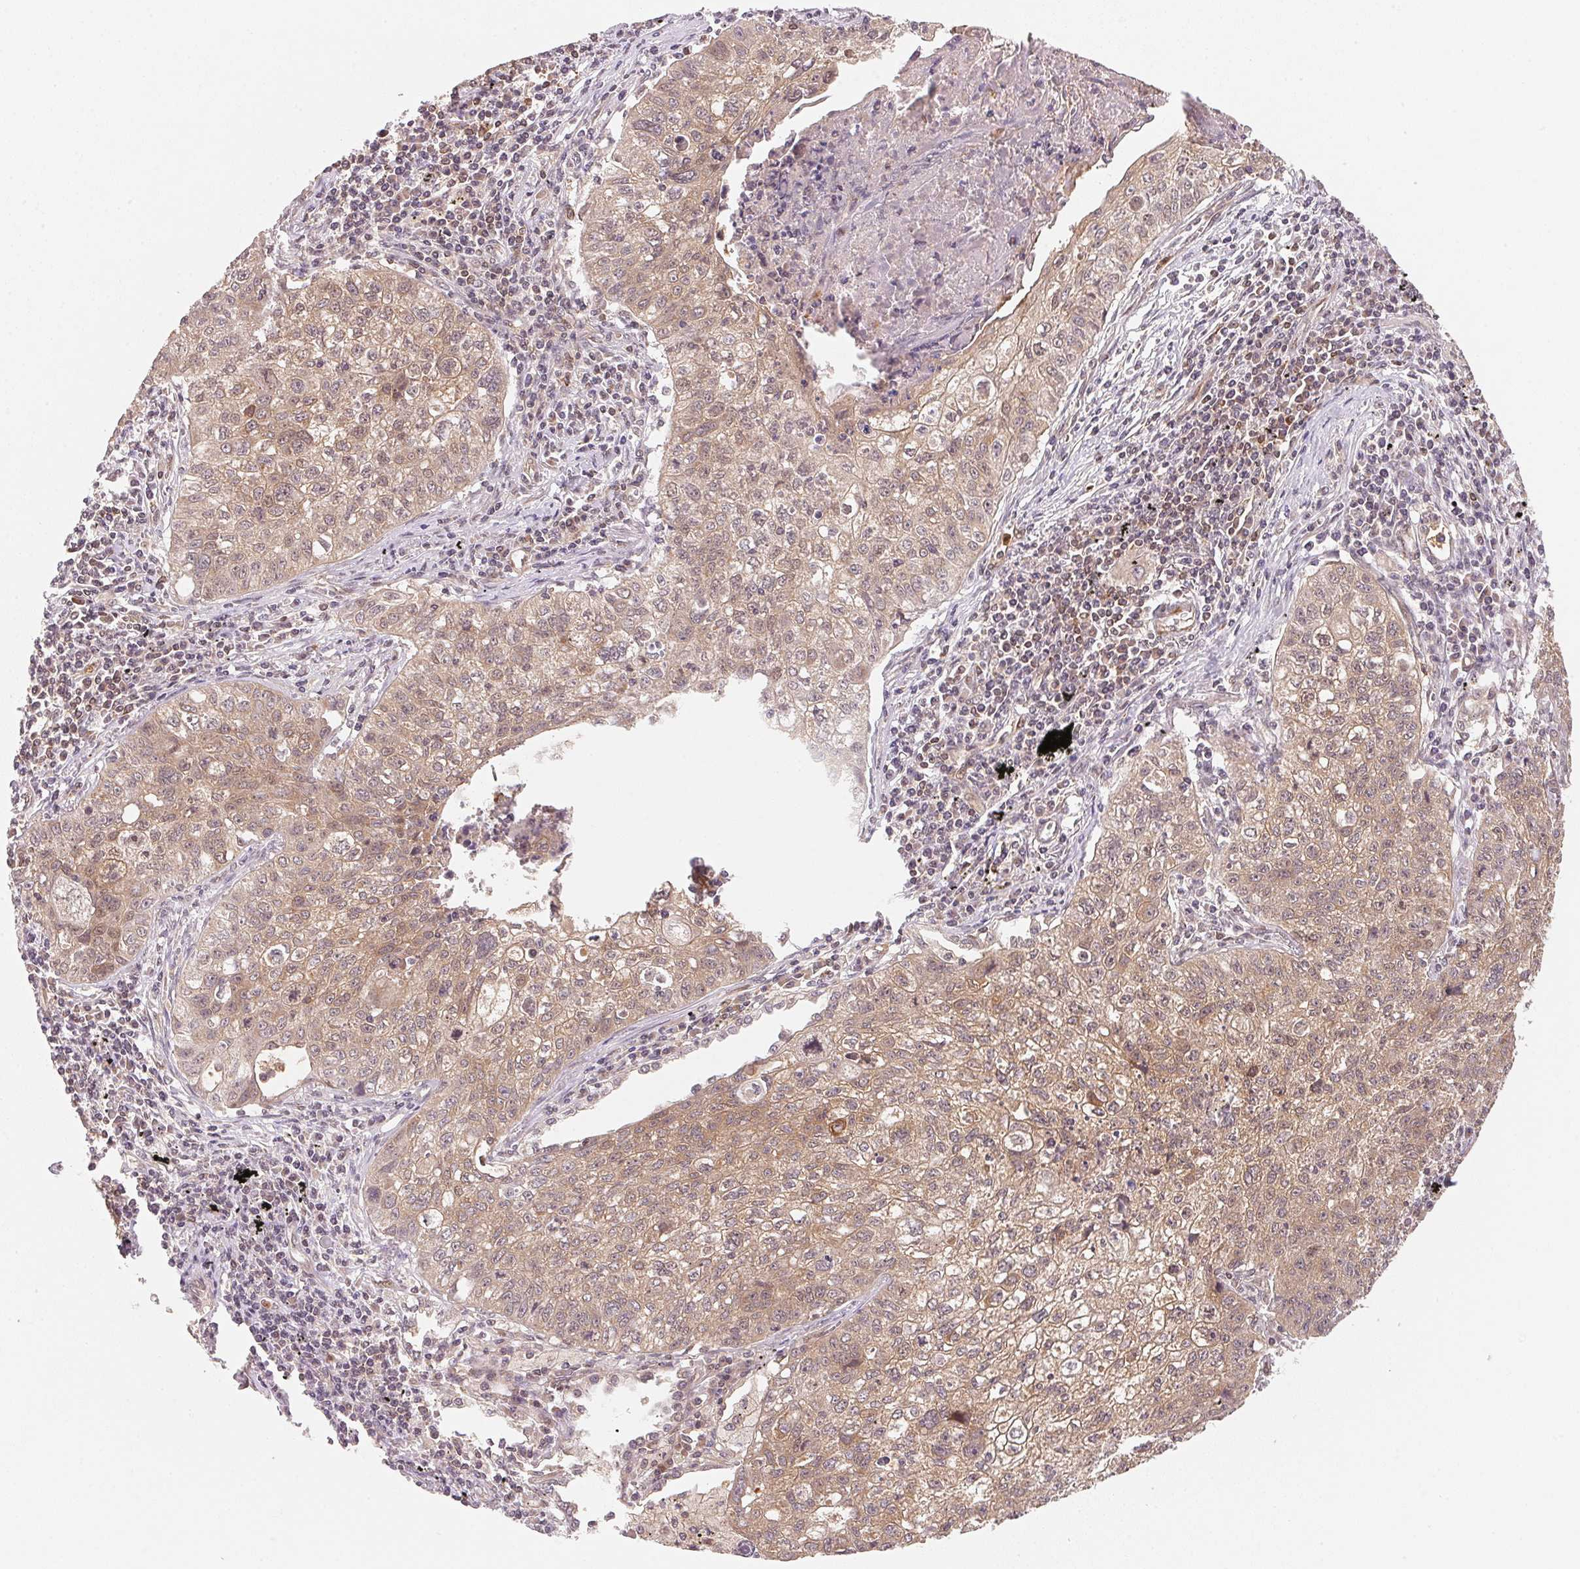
{"staining": {"intensity": "weak", "quantity": ">75%", "location": "cytoplasmic/membranous,nuclear"}, "tissue": "lung cancer", "cell_type": "Tumor cells", "image_type": "cancer", "snomed": [{"axis": "morphology", "description": "Normal morphology"}, {"axis": "morphology", "description": "Aneuploidy"}, {"axis": "morphology", "description": "Squamous cell carcinoma, NOS"}, {"axis": "topography", "description": "Lymph node"}, {"axis": "topography", "description": "Lung"}], "caption": "A high-resolution photomicrograph shows immunohistochemistry staining of lung cancer (squamous cell carcinoma), which demonstrates weak cytoplasmic/membranous and nuclear expression in approximately >75% of tumor cells.", "gene": "CCDC102B", "patient": {"sex": "female", "age": 76}}